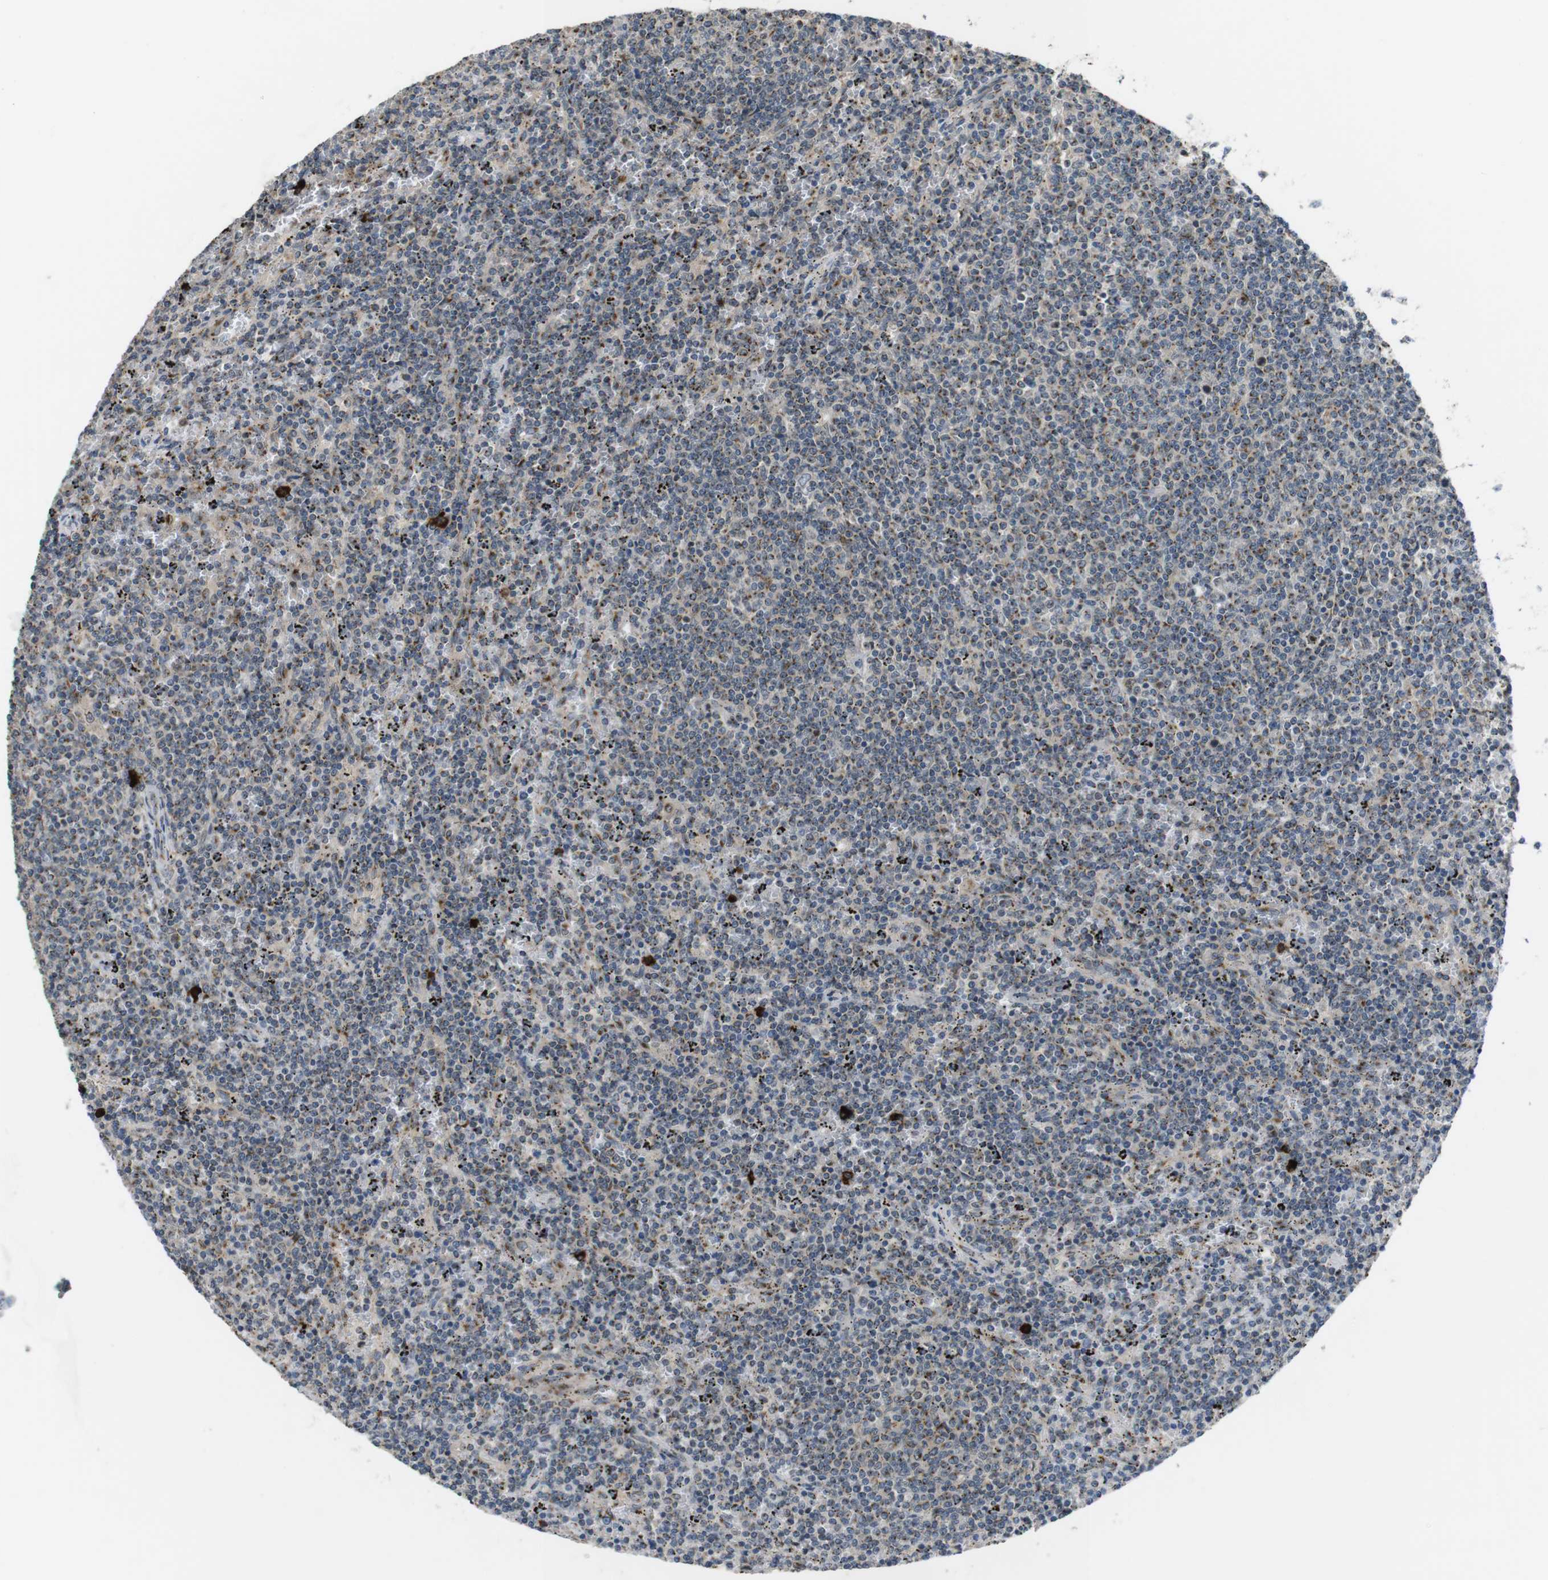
{"staining": {"intensity": "moderate", "quantity": ">75%", "location": "cytoplasmic/membranous"}, "tissue": "lymphoma", "cell_type": "Tumor cells", "image_type": "cancer", "snomed": [{"axis": "morphology", "description": "Malignant lymphoma, non-Hodgkin's type, Low grade"}, {"axis": "topography", "description": "Spleen"}], "caption": "IHC (DAB (3,3'-diaminobenzidine)) staining of lymphoma exhibits moderate cytoplasmic/membranous protein staining in approximately >75% of tumor cells.", "gene": "ZFPL1", "patient": {"sex": "female", "age": 50}}